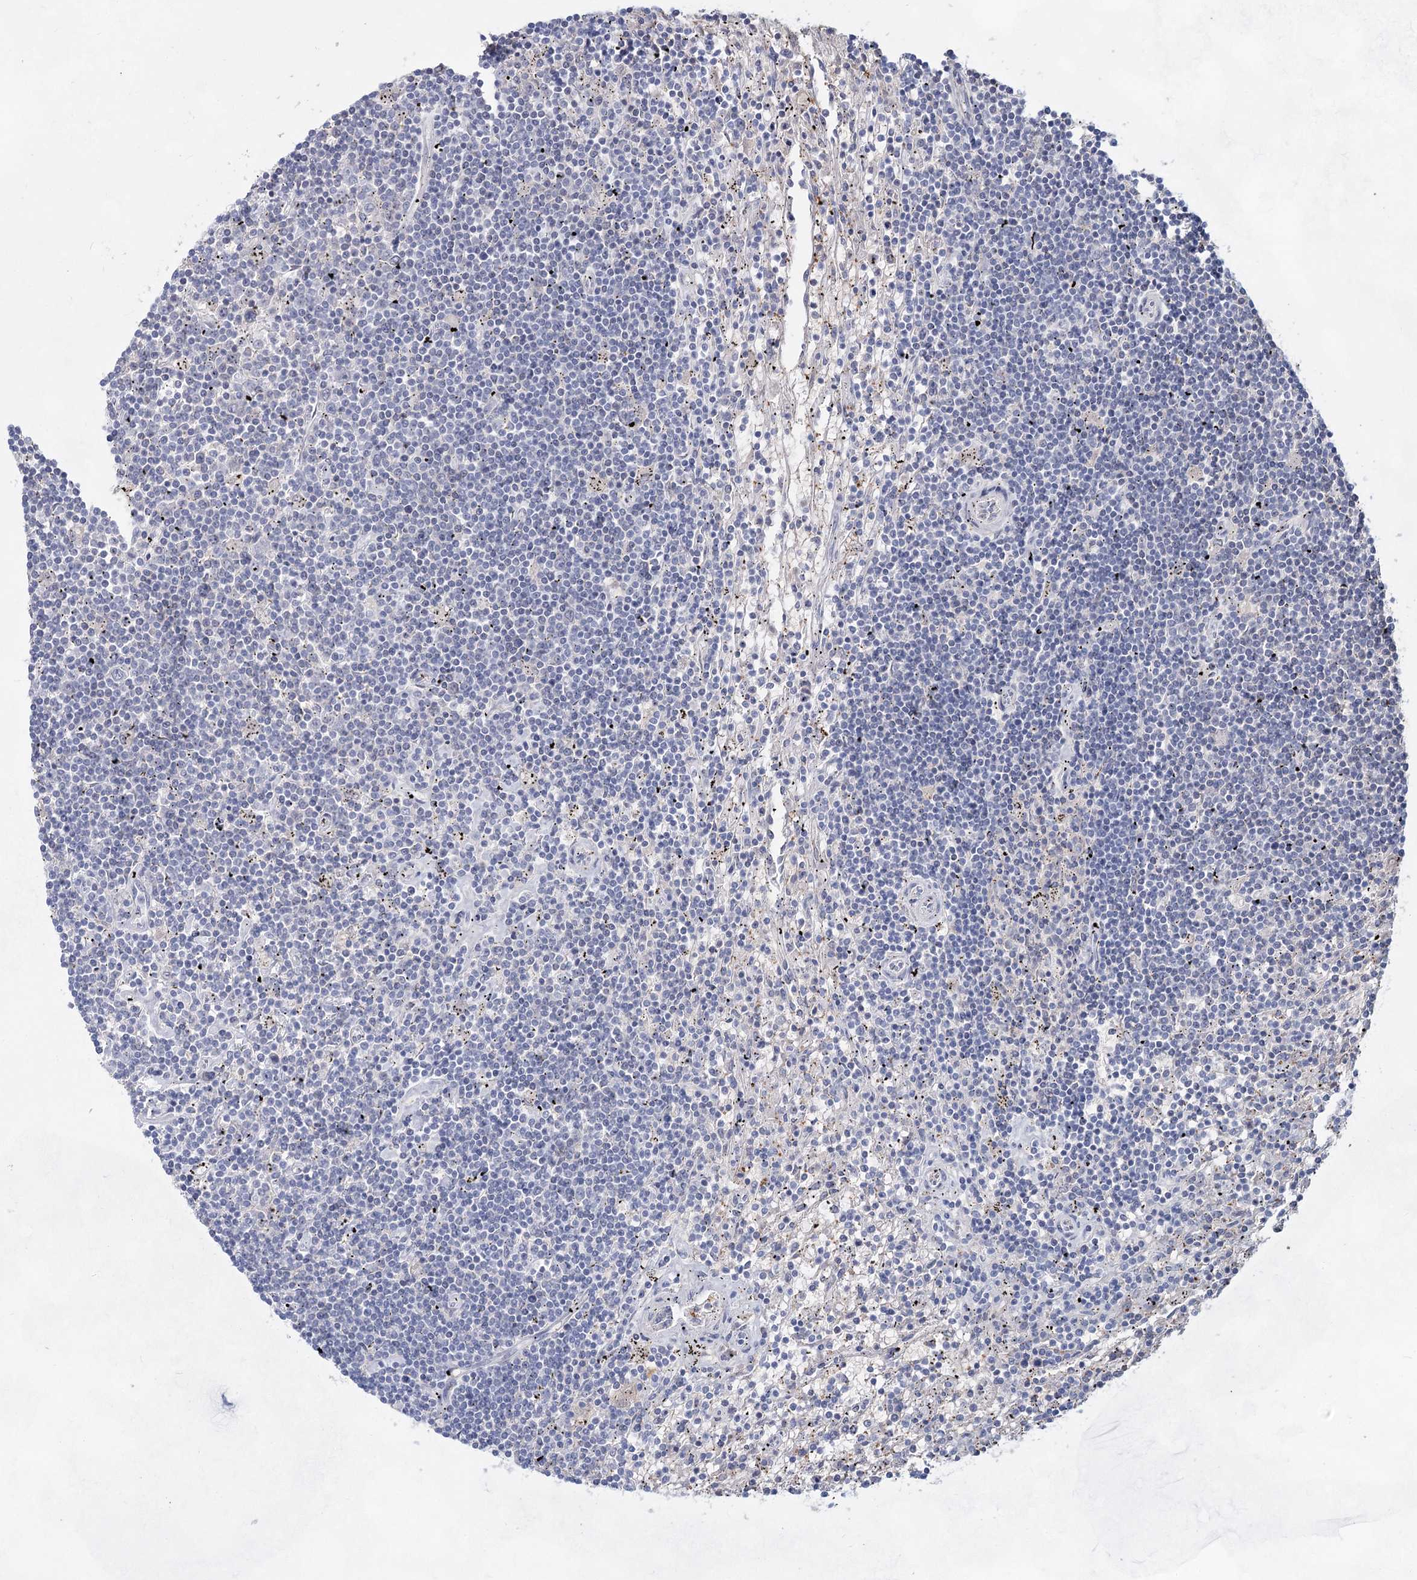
{"staining": {"intensity": "negative", "quantity": "none", "location": "none"}, "tissue": "lymphoma", "cell_type": "Tumor cells", "image_type": "cancer", "snomed": [{"axis": "morphology", "description": "Malignant lymphoma, non-Hodgkin's type, Low grade"}, {"axis": "topography", "description": "Spleen"}], "caption": "This is a photomicrograph of IHC staining of low-grade malignant lymphoma, non-Hodgkin's type, which shows no positivity in tumor cells.", "gene": "TASOR2", "patient": {"sex": "male", "age": 76}}